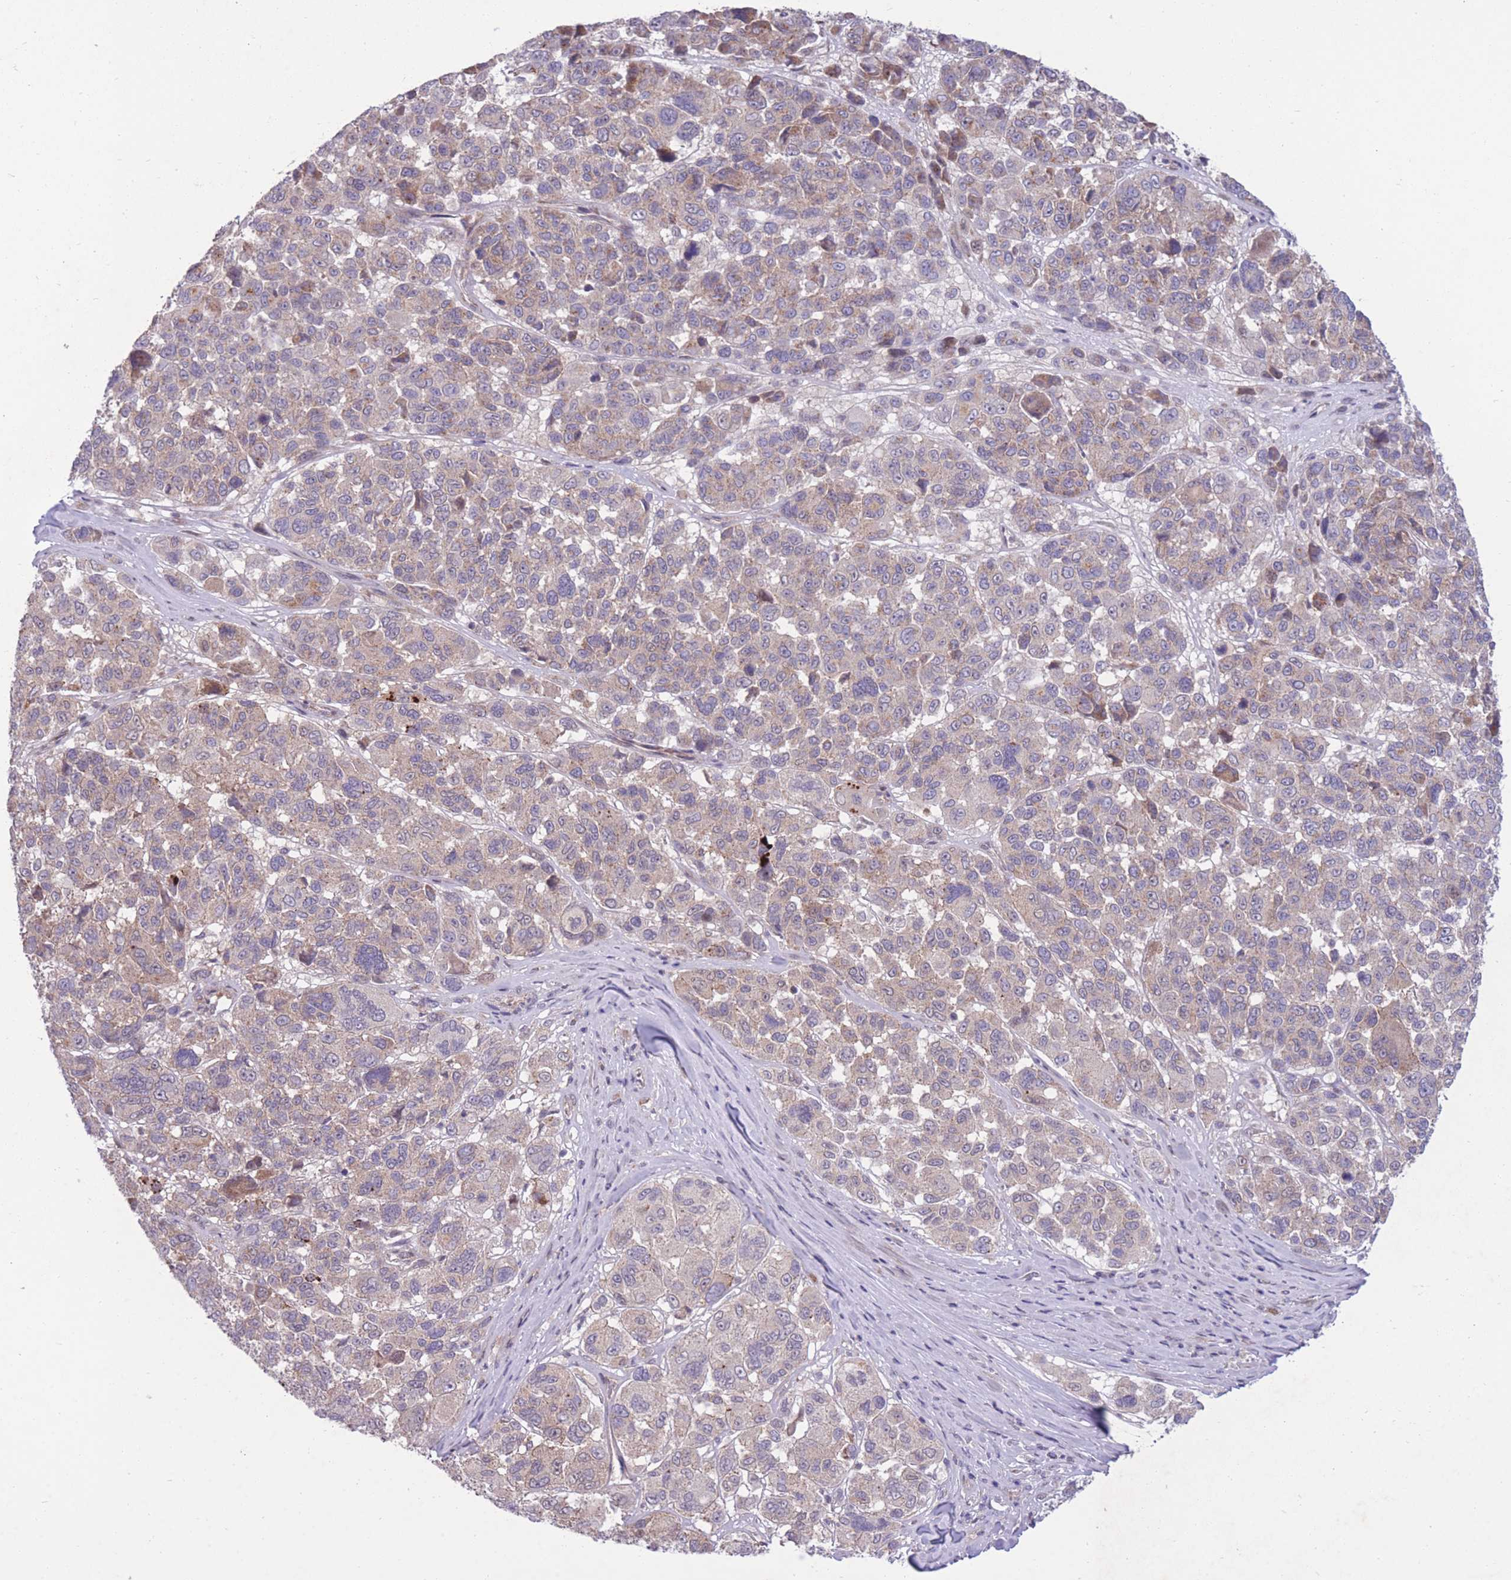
{"staining": {"intensity": "weak", "quantity": "<25%", "location": "cytoplasmic/membranous"}, "tissue": "melanoma", "cell_type": "Tumor cells", "image_type": "cancer", "snomed": [{"axis": "morphology", "description": "Malignant melanoma, NOS"}, {"axis": "topography", "description": "Skin"}], "caption": "Immunohistochemical staining of human malignant melanoma reveals no significant expression in tumor cells.", "gene": "RIC8A", "patient": {"sex": "female", "age": 66}}